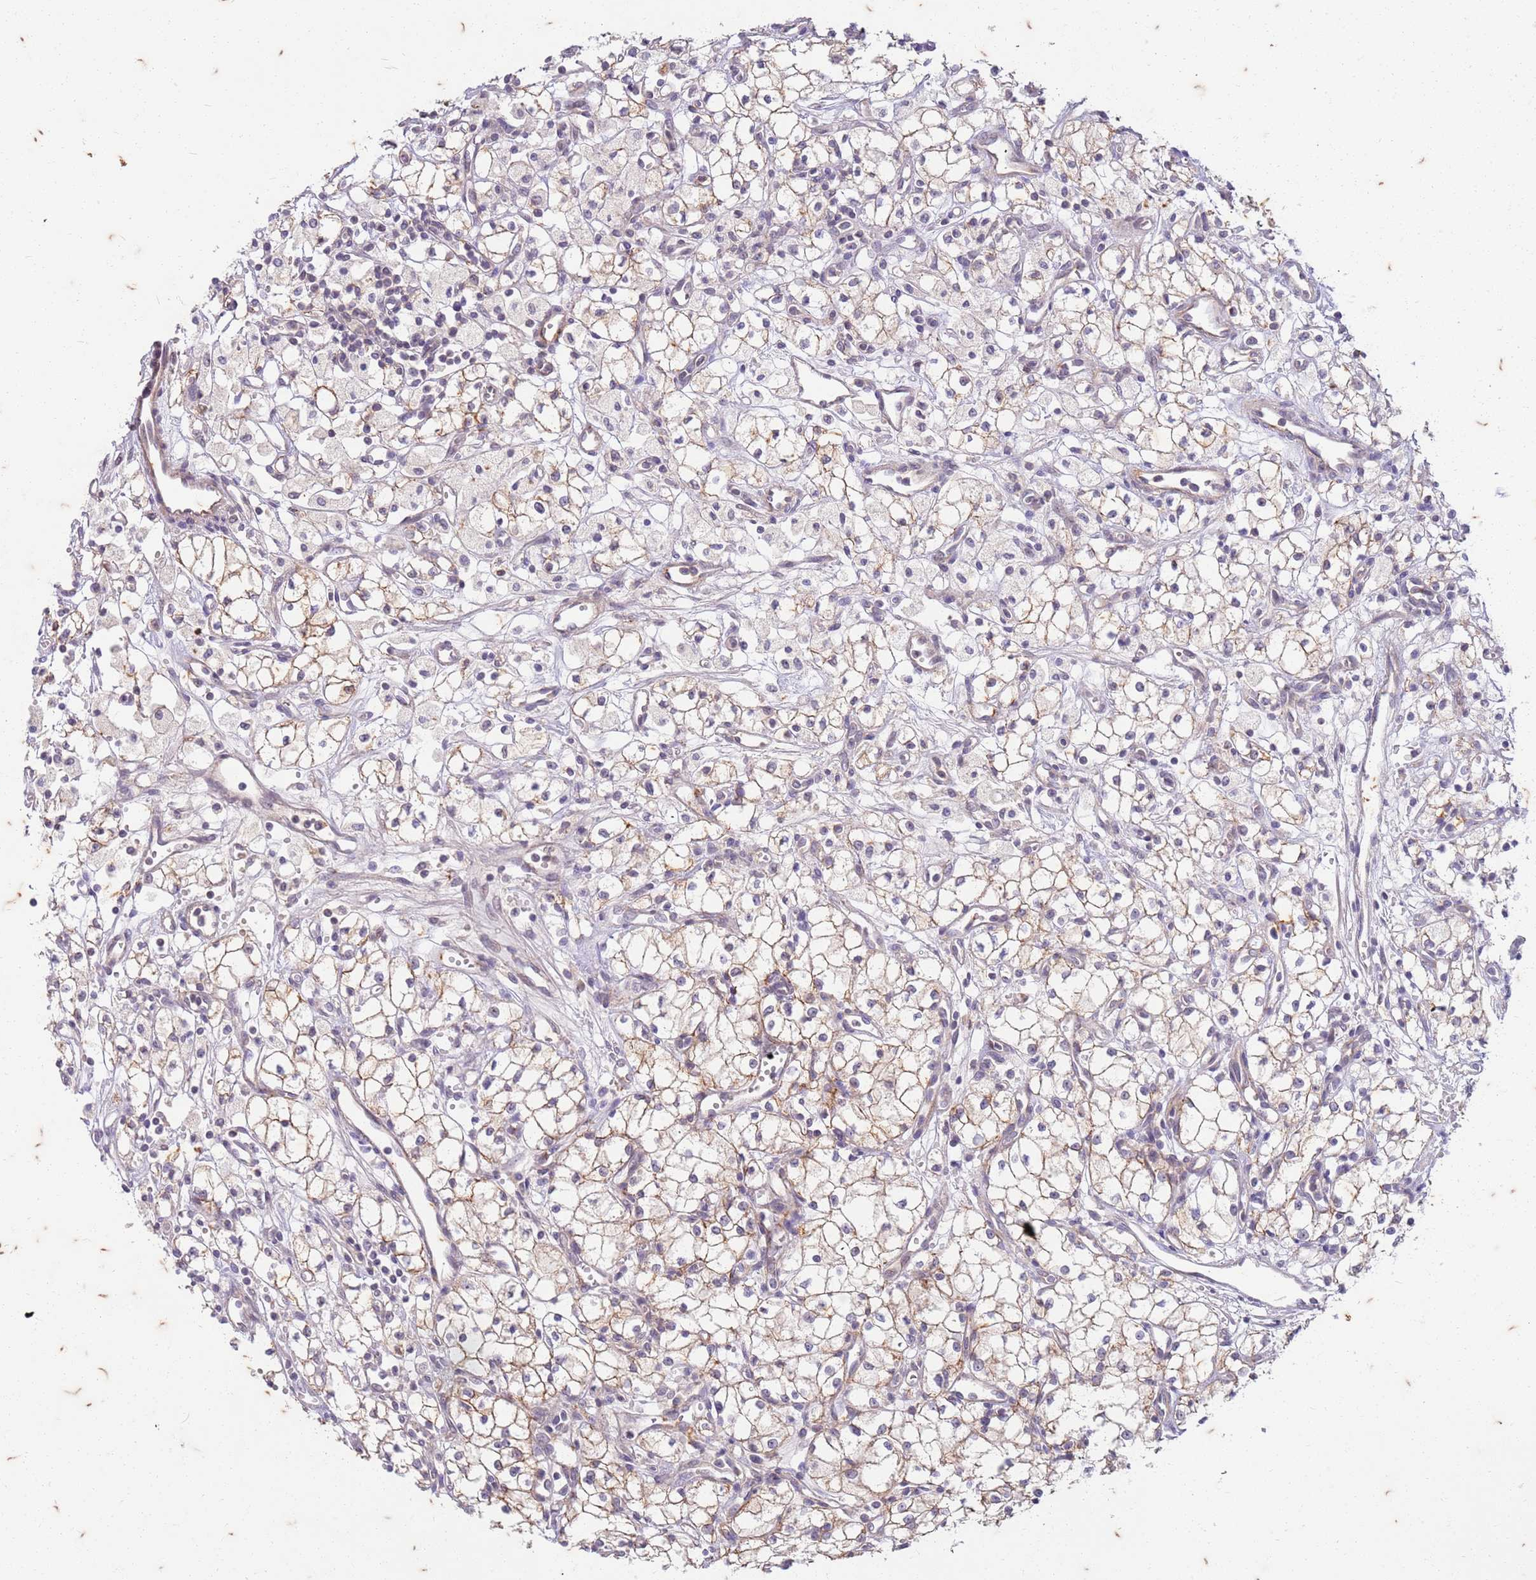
{"staining": {"intensity": "moderate", "quantity": ">75%", "location": "cytoplasmic/membranous"}, "tissue": "renal cancer", "cell_type": "Tumor cells", "image_type": "cancer", "snomed": [{"axis": "morphology", "description": "Adenocarcinoma, NOS"}, {"axis": "topography", "description": "Kidney"}], "caption": "DAB immunohistochemical staining of renal adenocarcinoma reveals moderate cytoplasmic/membranous protein positivity in approximately >75% of tumor cells.", "gene": "RAPGEF3", "patient": {"sex": "male", "age": 59}}